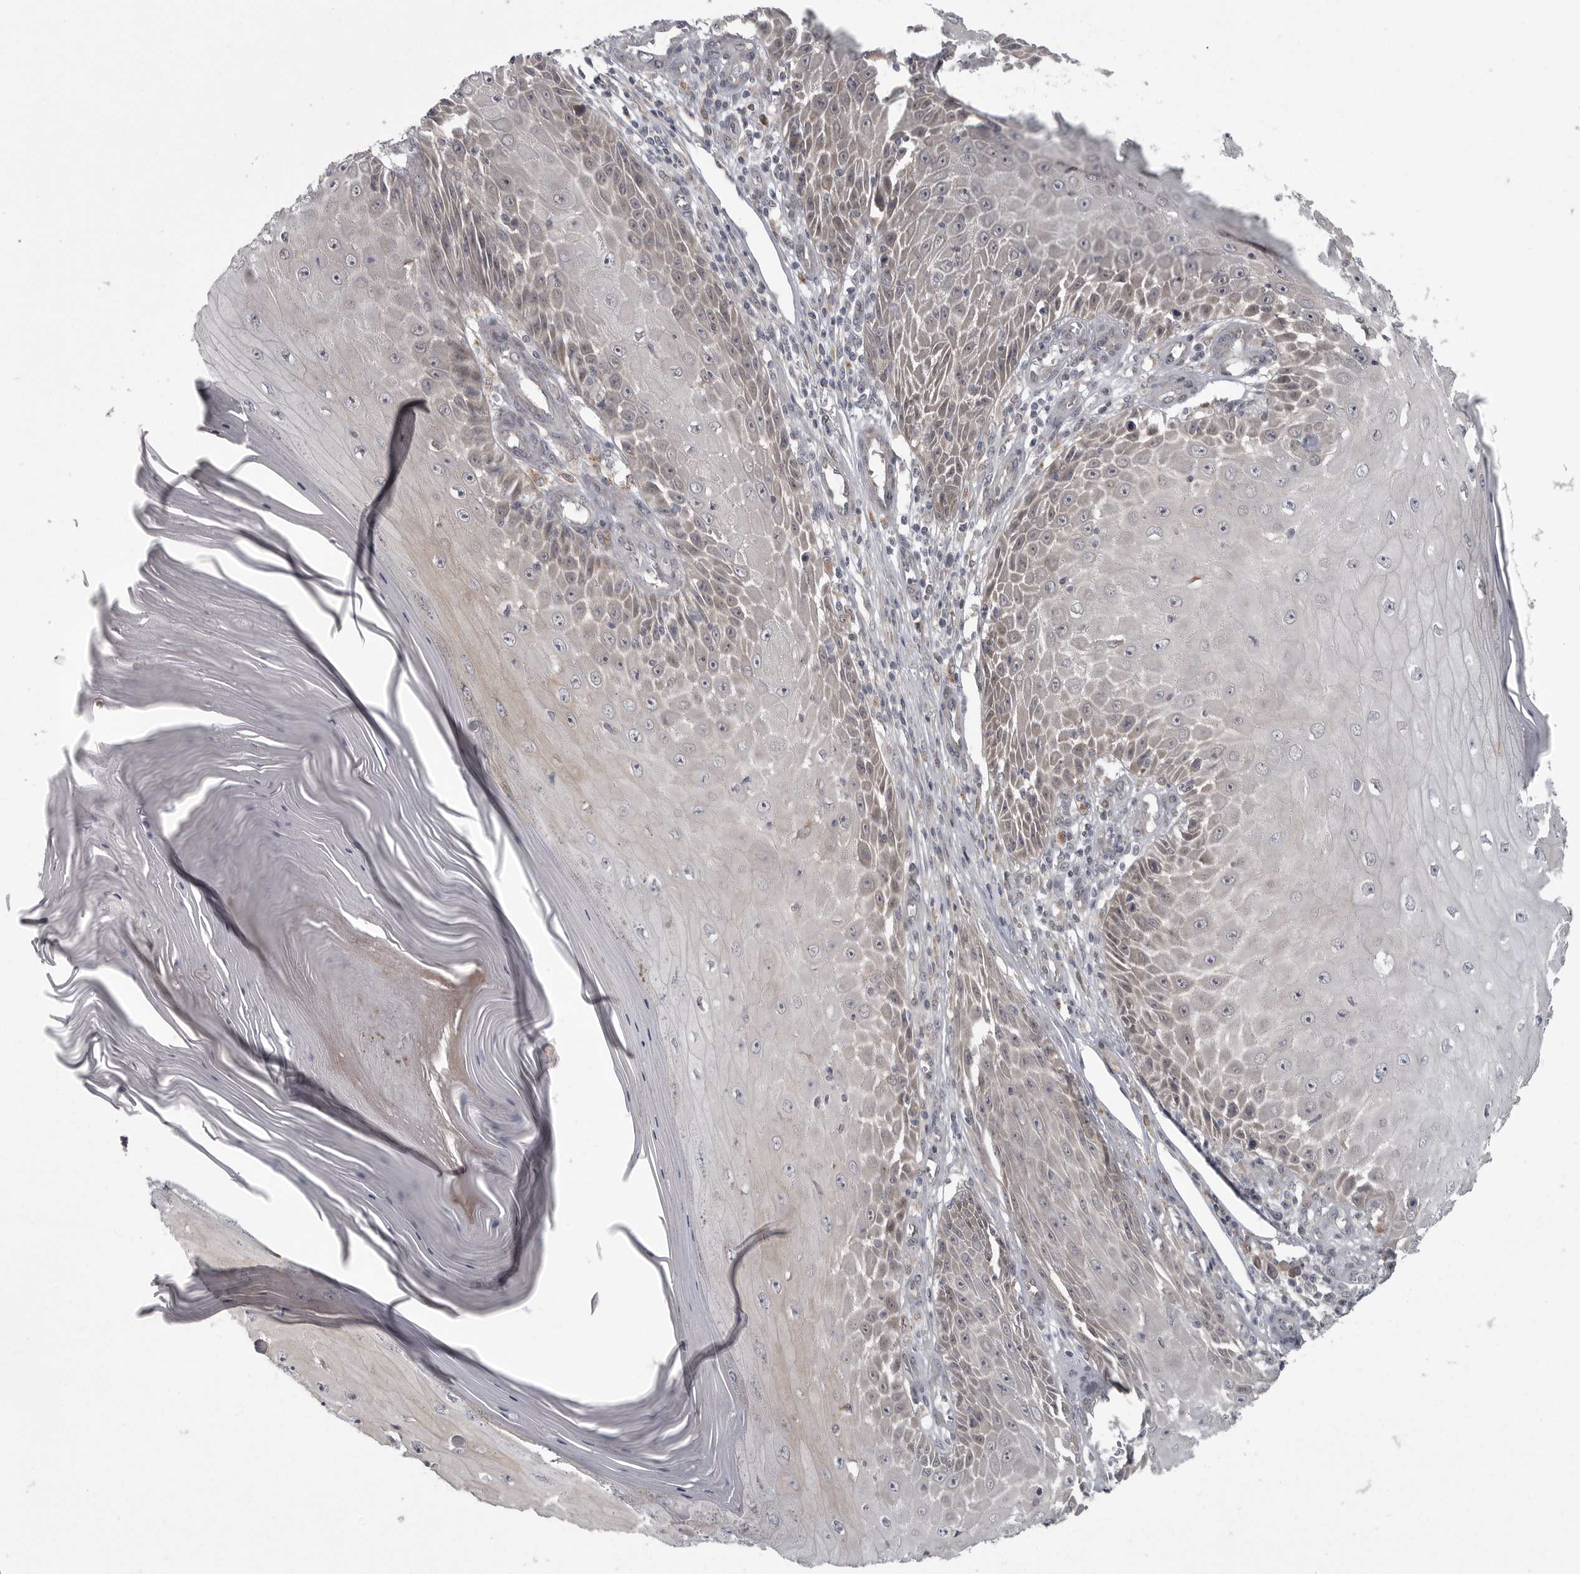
{"staining": {"intensity": "weak", "quantity": "<25%", "location": "cytoplasmic/membranous"}, "tissue": "skin cancer", "cell_type": "Tumor cells", "image_type": "cancer", "snomed": [{"axis": "morphology", "description": "Squamous cell carcinoma, NOS"}, {"axis": "topography", "description": "Skin"}], "caption": "Skin cancer was stained to show a protein in brown. There is no significant staining in tumor cells.", "gene": "PPP1R9A", "patient": {"sex": "female", "age": 73}}